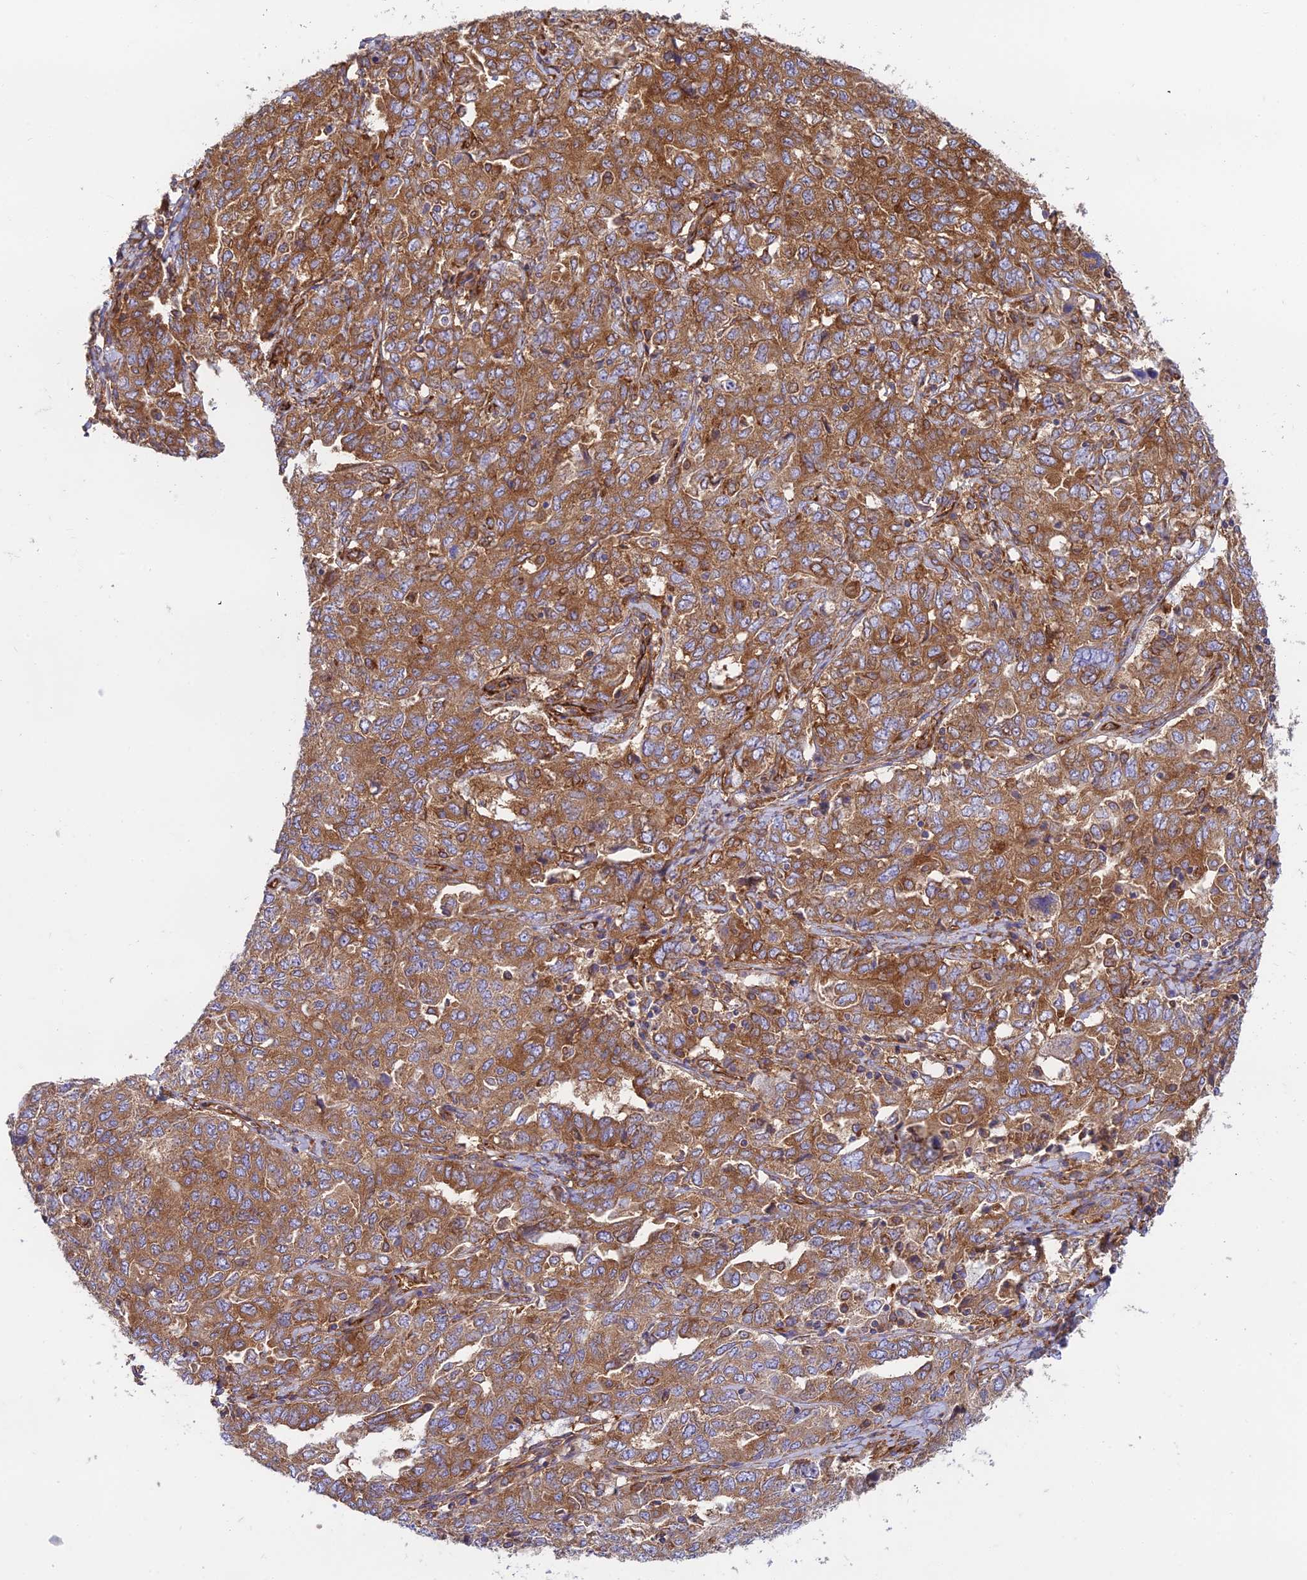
{"staining": {"intensity": "moderate", "quantity": ">75%", "location": "cytoplasmic/membranous"}, "tissue": "ovarian cancer", "cell_type": "Tumor cells", "image_type": "cancer", "snomed": [{"axis": "morphology", "description": "Carcinoma, endometroid"}, {"axis": "topography", "description": "Ovary"}], "caption": "Tumor cells exhibit medium levels of moderate cytoplasmic/membranous staining in approximately >75% of cells in human ovarian cancer. (DAB (3,3'-diaminobenzidine) = brown stain, brightfield microscopy at high magnification).", "gene": "CCDC69", "patient": {"sex": "female", "age": 62}}